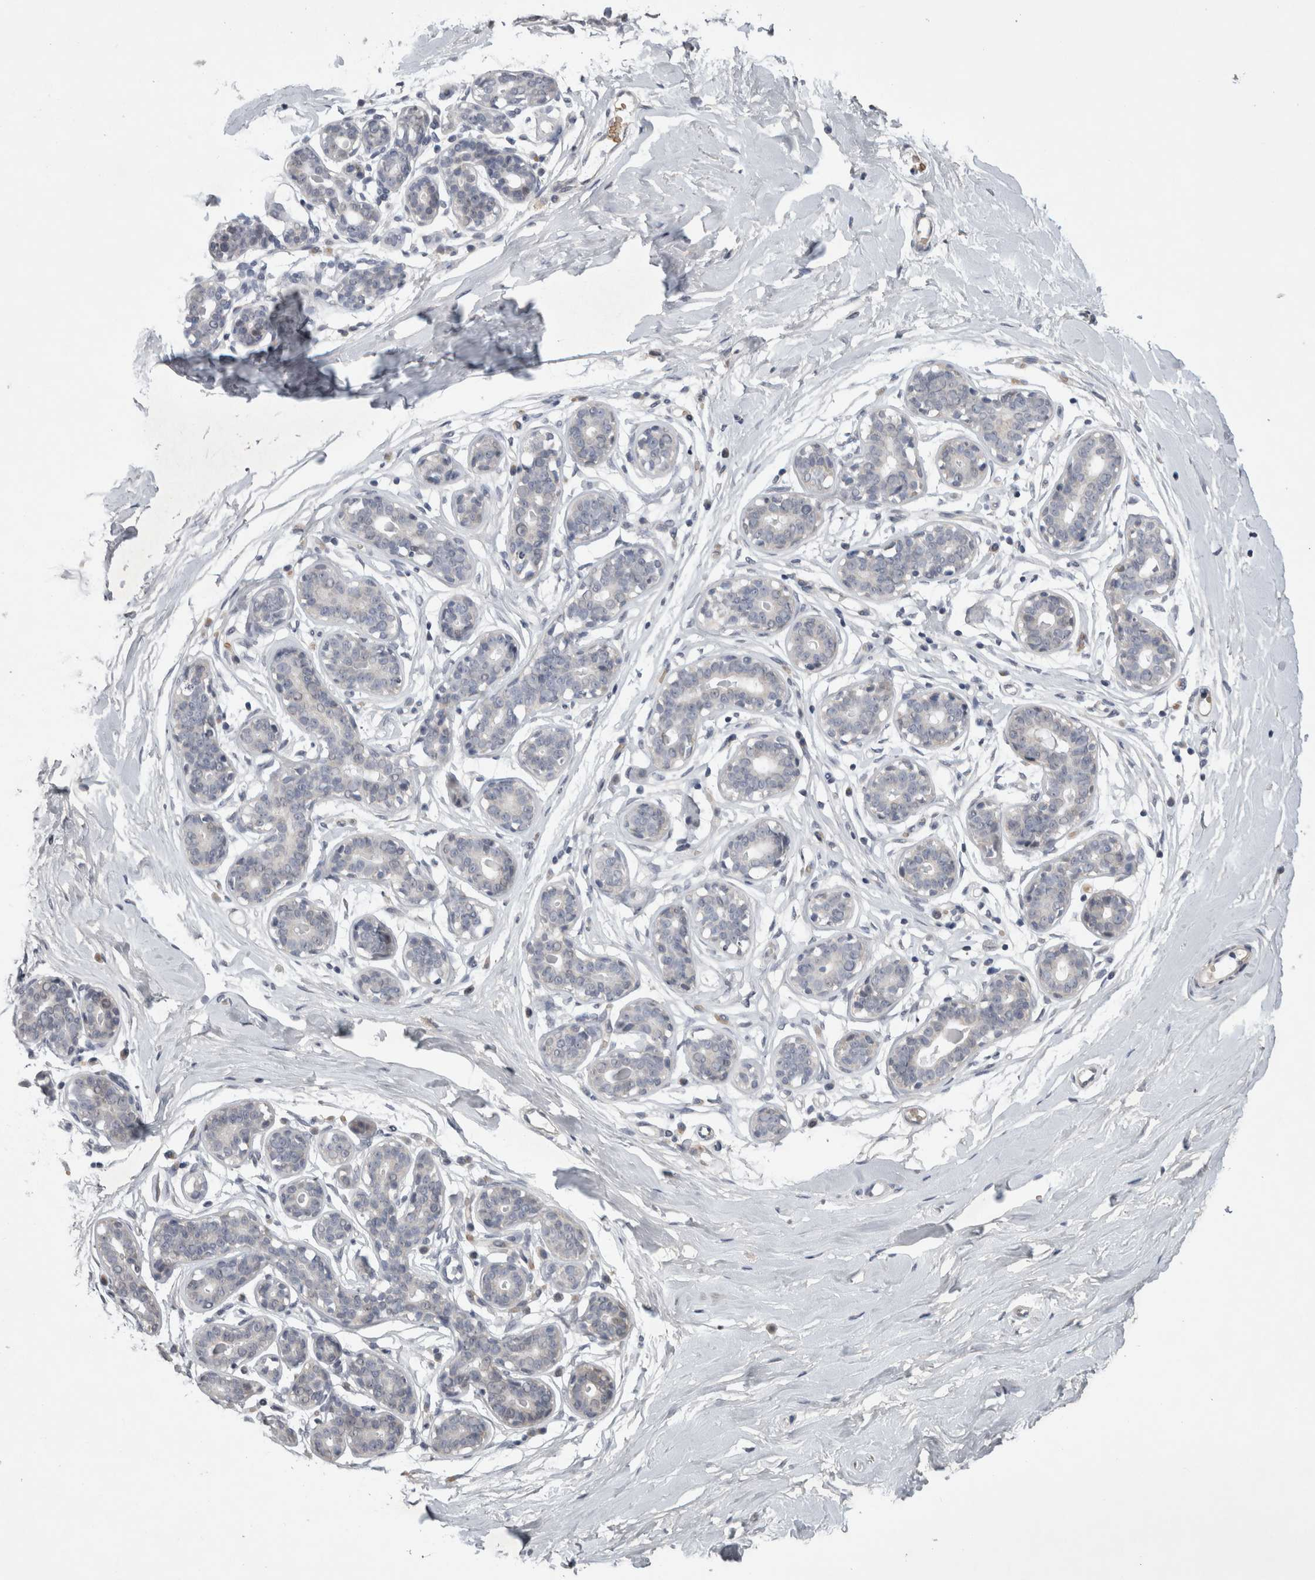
{"staining": {"intensity": "negative", "quantity": "none", "location": "none"}, "tissue": "breast", "cell_type": "Adipocytes", "image_type": "normal", "snomed": [{"axis": "morphology", "description": "Normal tissue, NOS"}, {"axis": "topography", "description": "Breast"}], "caption": "IHC of unremarkable breast shows no positivity in adipocytes.", "gene": "IFI44", "patient": {"sex": "female", "age": 23}}